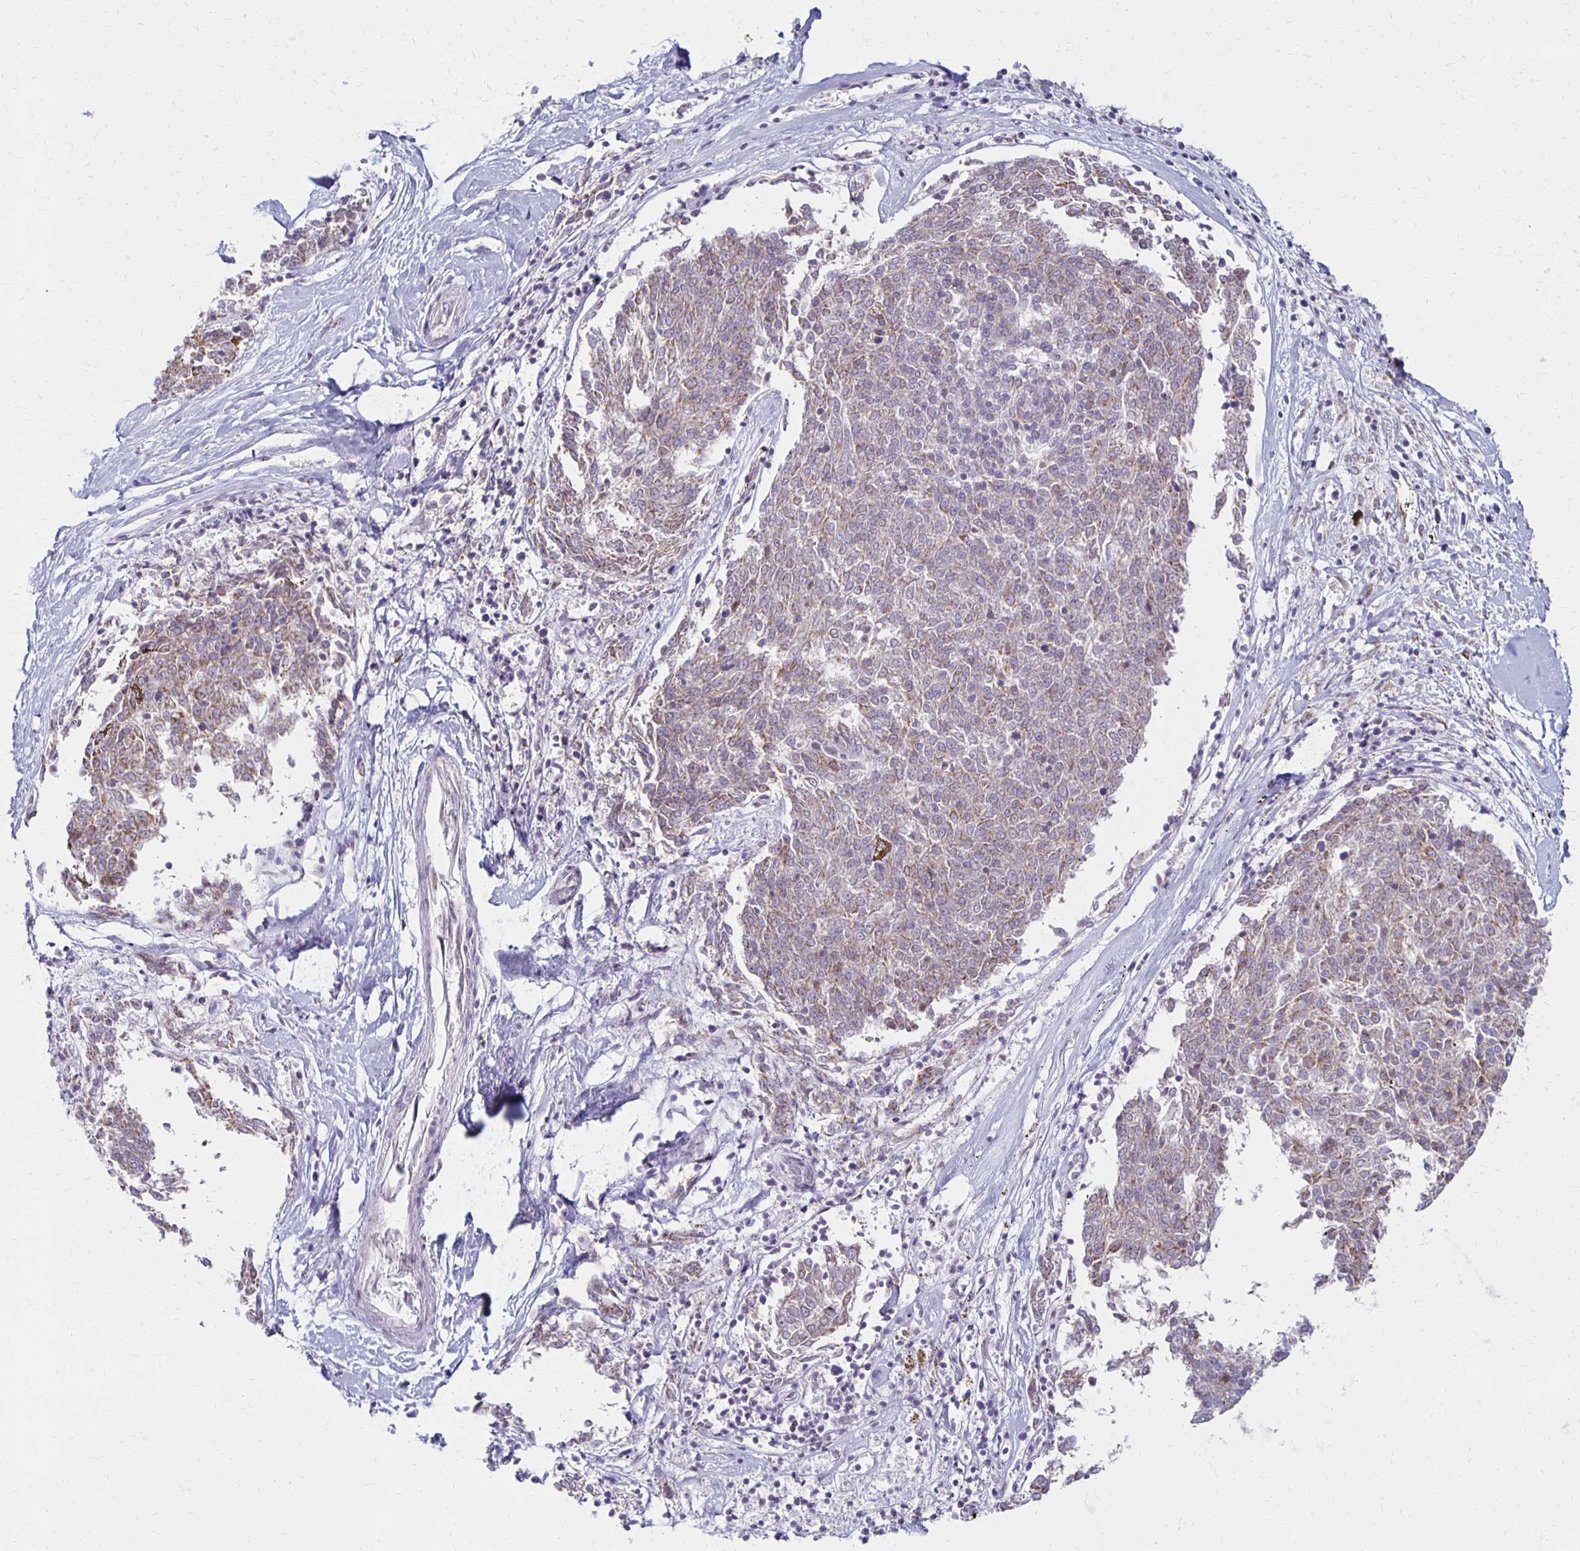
{"staining": {"intensity": "weak", "quantity": "<25%", "location": "nuclear"}, "tissue": "melanoma", "cell_type": "Tumor cells", "image_type": "cancer", "snomed": [{"axis": "morphology", "description": "Malignant melanoma, NOS"}, {"axis": "topography", "description": "Skin"}], "caption": "Immunohistochemistry of melanoma exhibits no expression in tumor cells. The staining is performed using DAB brown chromogen with nuclei counter-stained in using hematoxylin.", "gene": "DAGLA", "patient": {"sex": "female", "age": 72}}